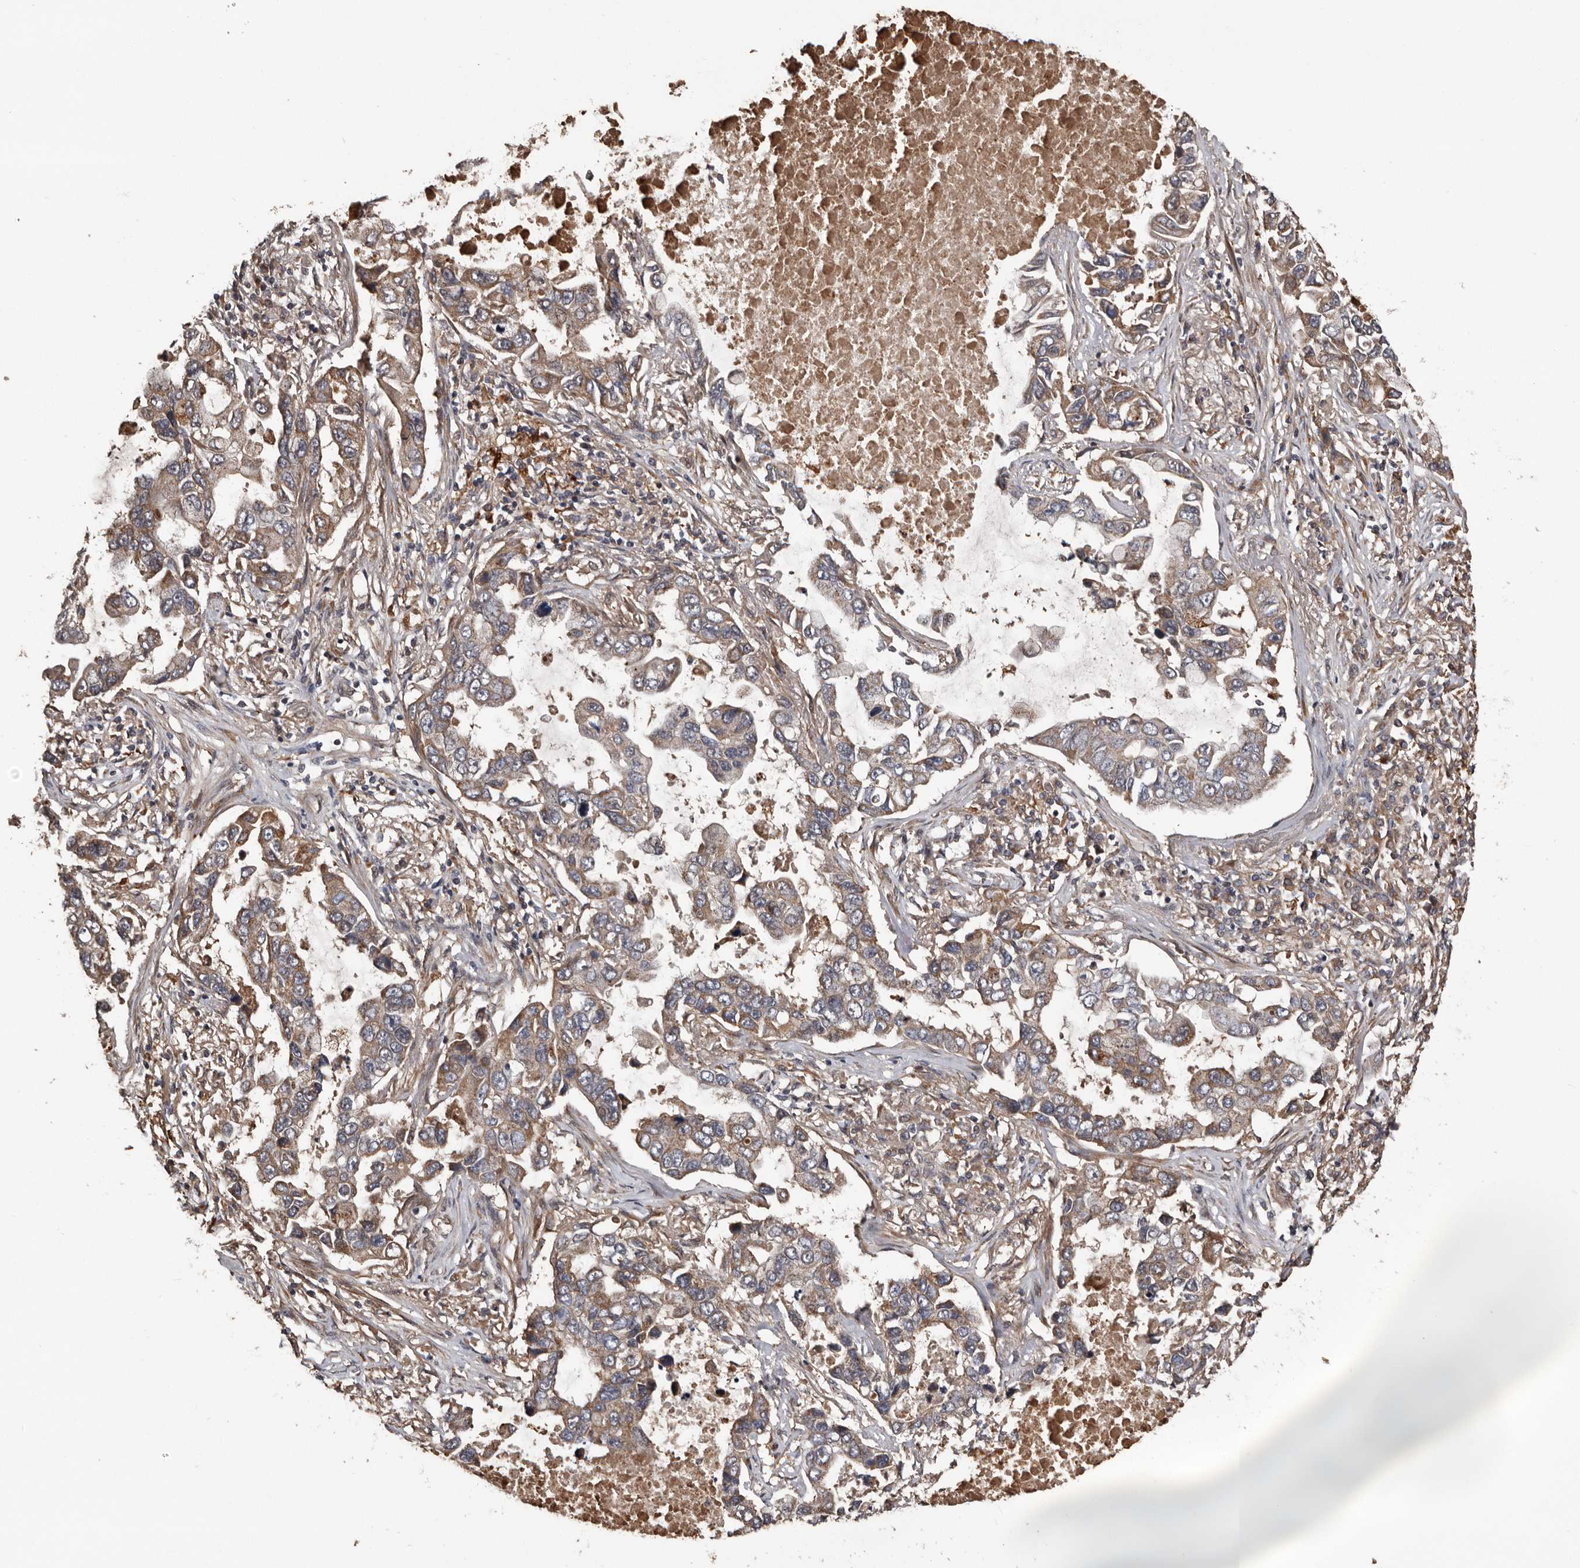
{"staining": {"intensity": "moderate", "quantity": ">75%", "location": "cytoplasmic/membranous"}, "tissue": "lung cancer", "cell_type": "Tumor cells", "image_type": "cancer", "snomed": [{"axis": "morphology", "description": "Adenocarcinoma, NOS"}, {"axis": "topography", "description": "Lung"}], "caption": "Human adenocarcinoma (lung) stained for a protein (brown) displays moderate cytoplasmic/membranous positive staining in approximately >75% of tumor cells.", "gene": "SERTAD4", "patient": {"sex": "male", "age": 64}}